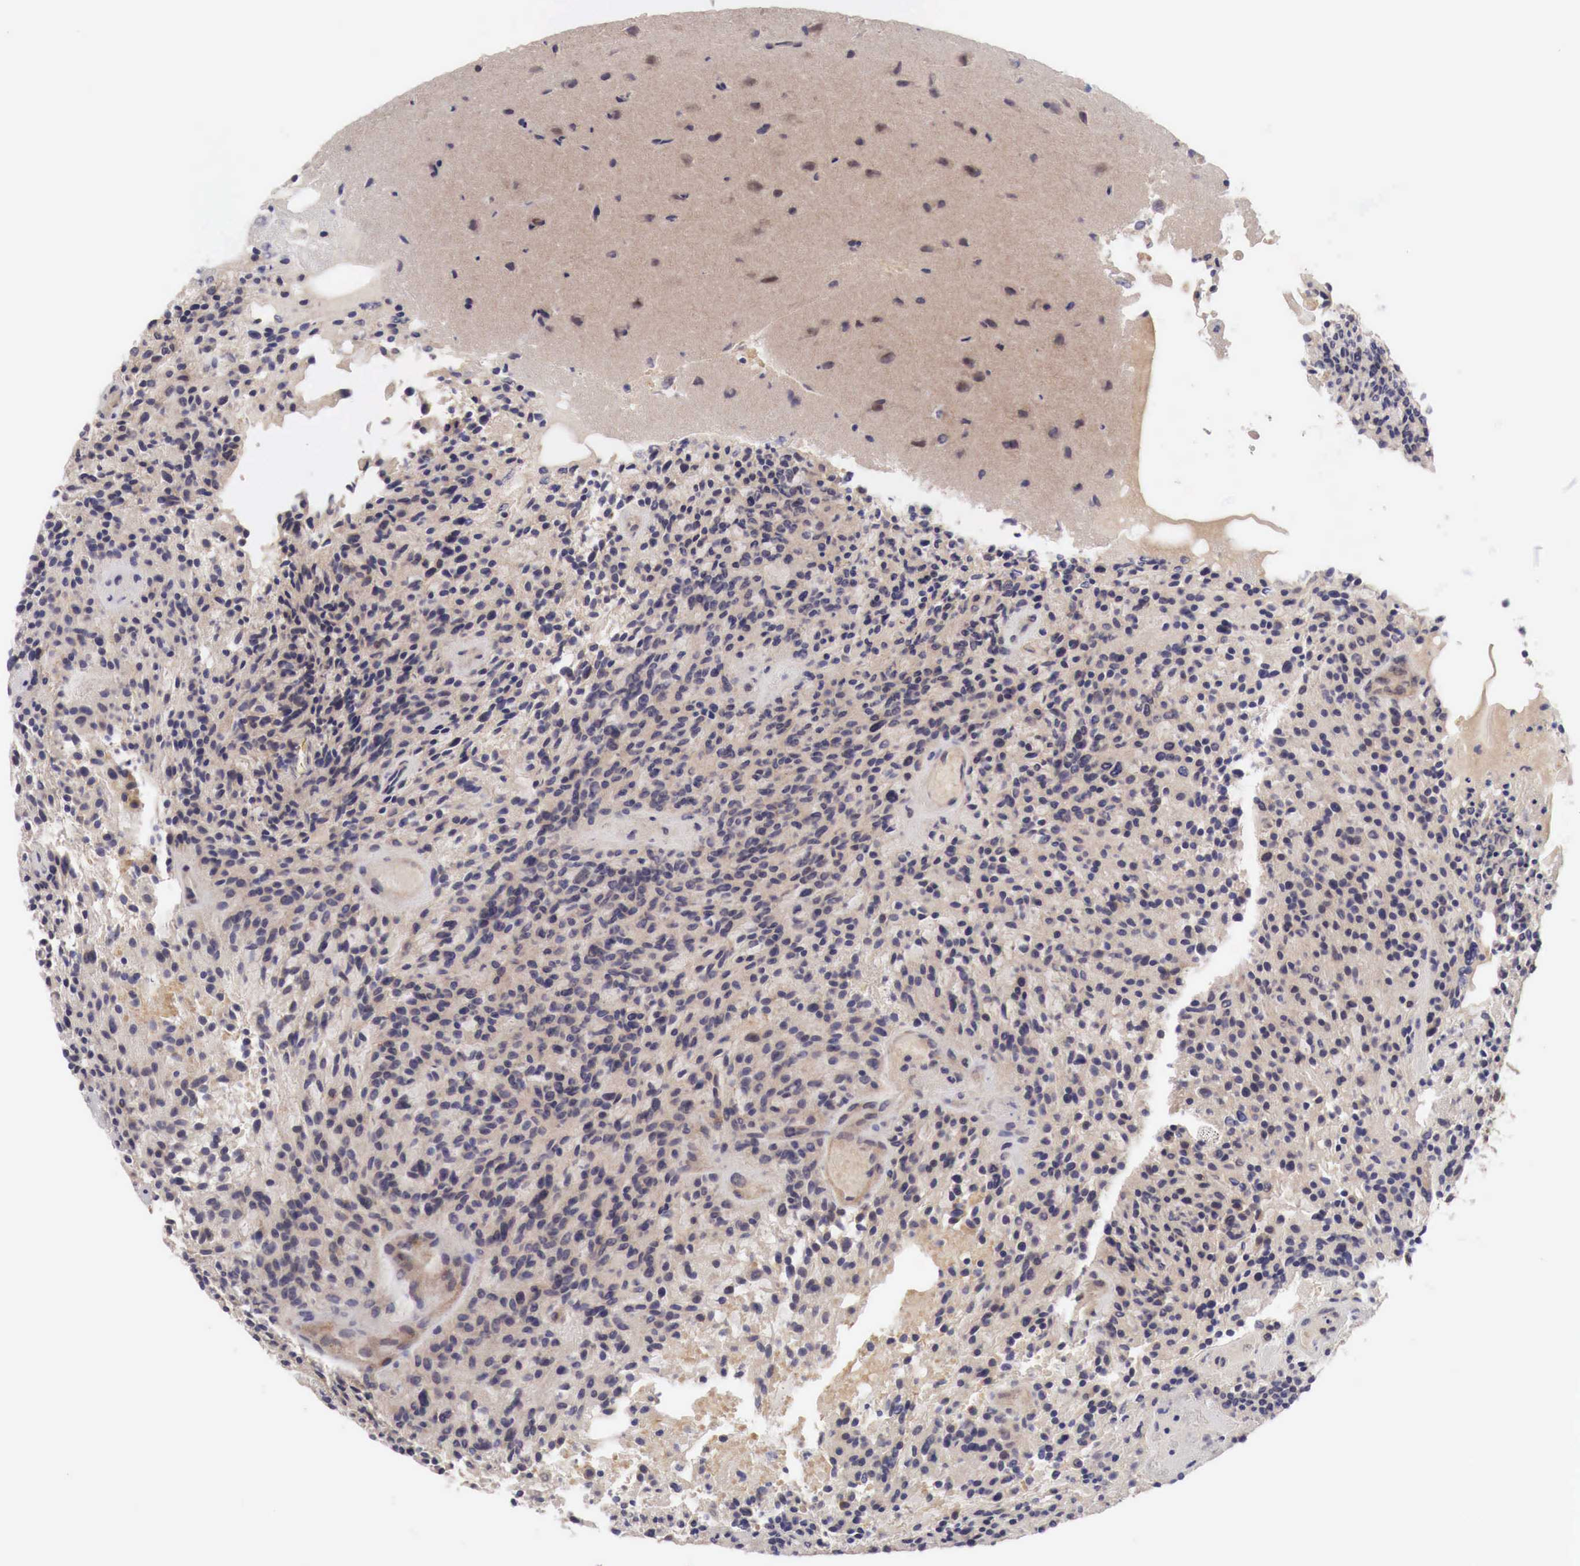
{"staining": {"intensity": "weak", "quantity": ">75%", "location": "cytoplasmic/membranous"}, "tissue": "glioma", "cell_type": "Tumor cells", "image_type": "cancer", "snomed": [{"axis": "morphology", "description": "Glioma, malignant, High grade"}, {"axis": "topography", "description": "Brain"}], "caption": "Glioma stained for a protein shows weak cytoplasmic/membranous positivity in tumor cells. (brown staining indicates protein expression, while blue staining denotes nuclei).", "gene": "XPNPEP3", "patient": {"sex": "female", "age": 13}}